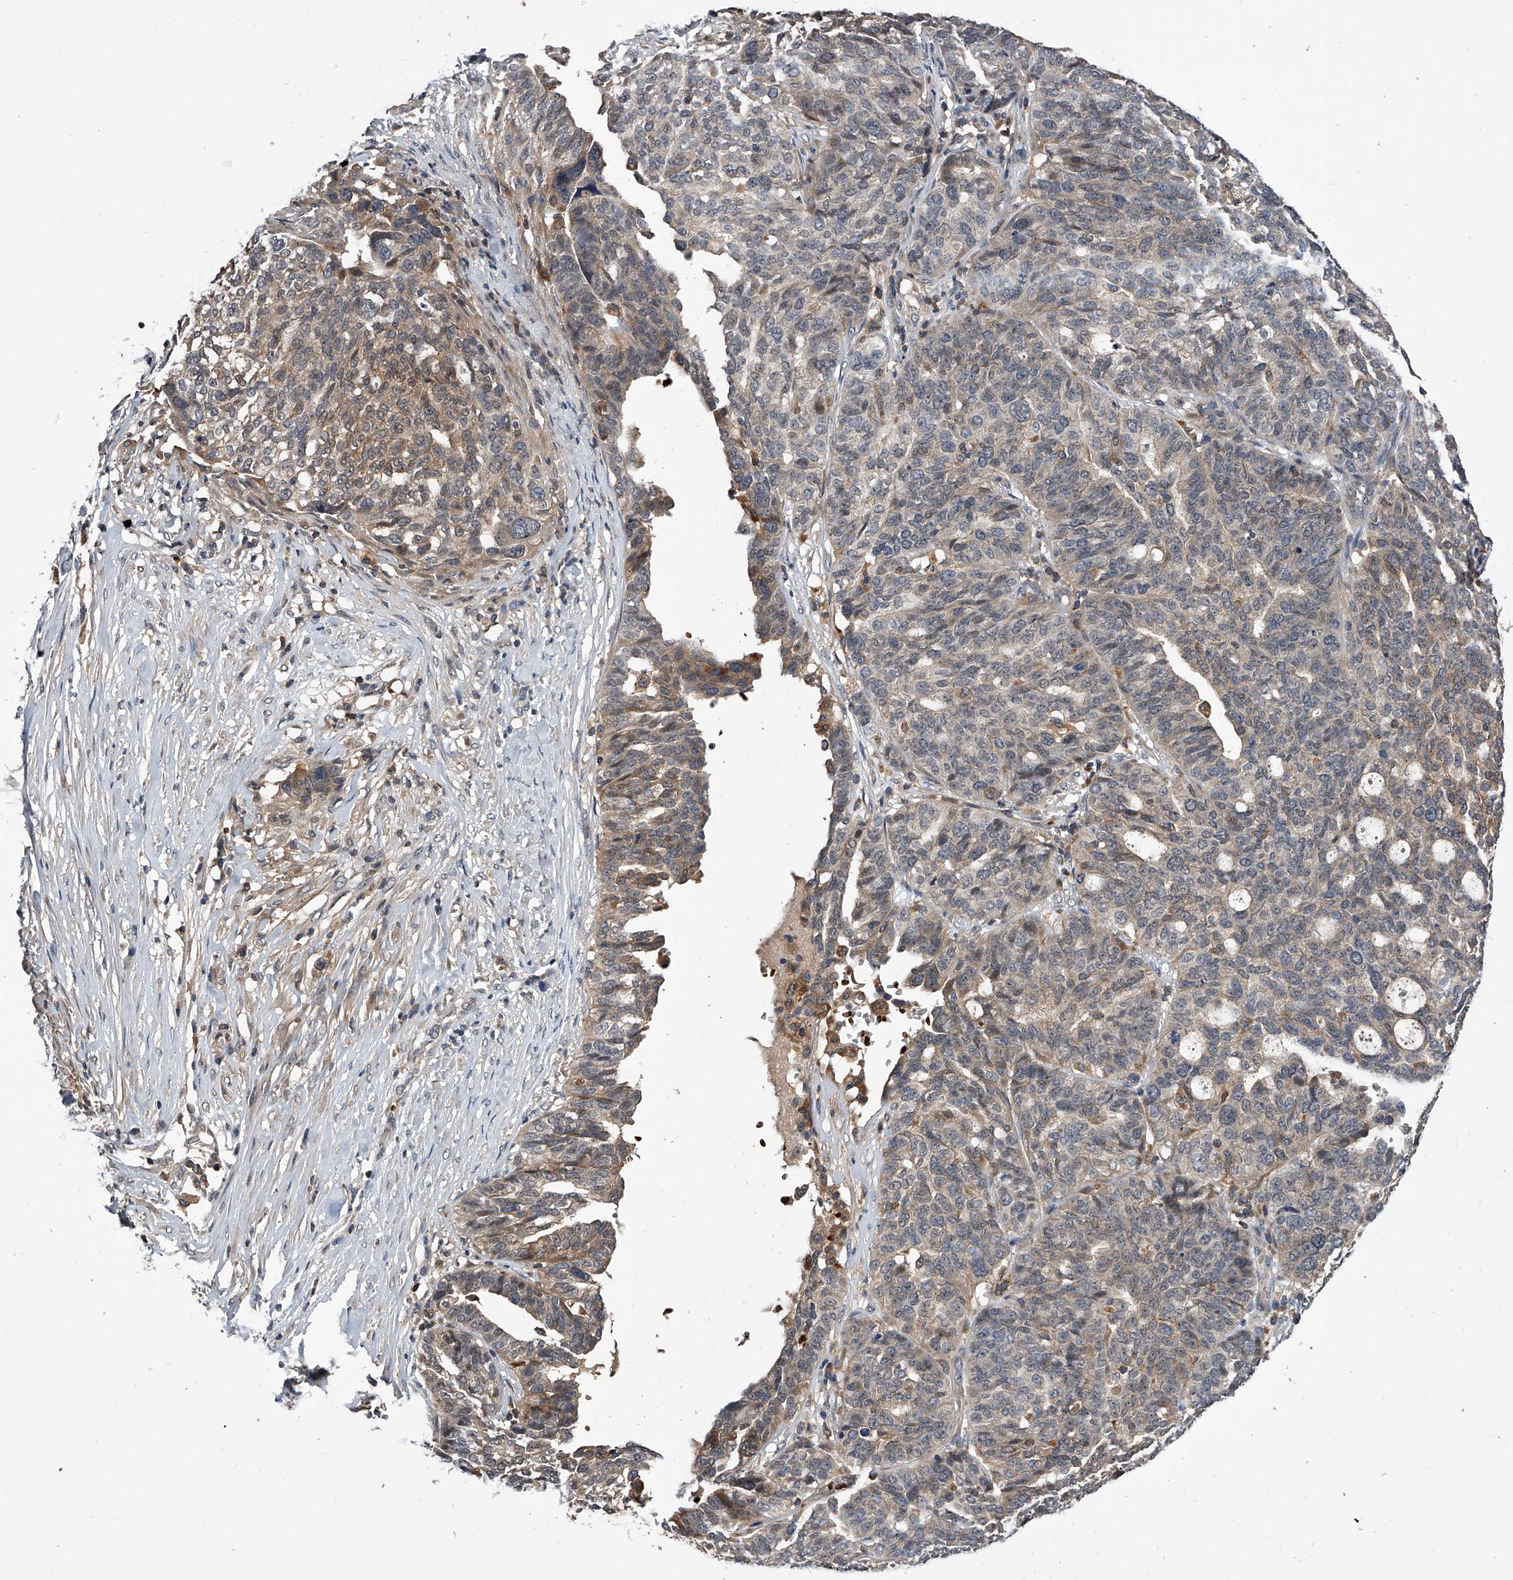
{"staining": {"intensity": "weak", "quantity": "25%-75%", "location": "cytoplasmic/membranous"}, "tissue": "ovarian cancer", "cell_type": "Tumor cells", "image_type": "cancer", "snomed": [{"axis": "morphology", "description": "Cystadenocarcinoma, serous, NOS"}, {"axis": "topography", "description": "Ovary"}], "caption": "Human ovarian cancer (serous cystadenocarcinoma) stained with a protein marker exhibits weak staining in tumor cells.", "gene": "ZNF30", "patient": {"sex": "female", "age": 59}}